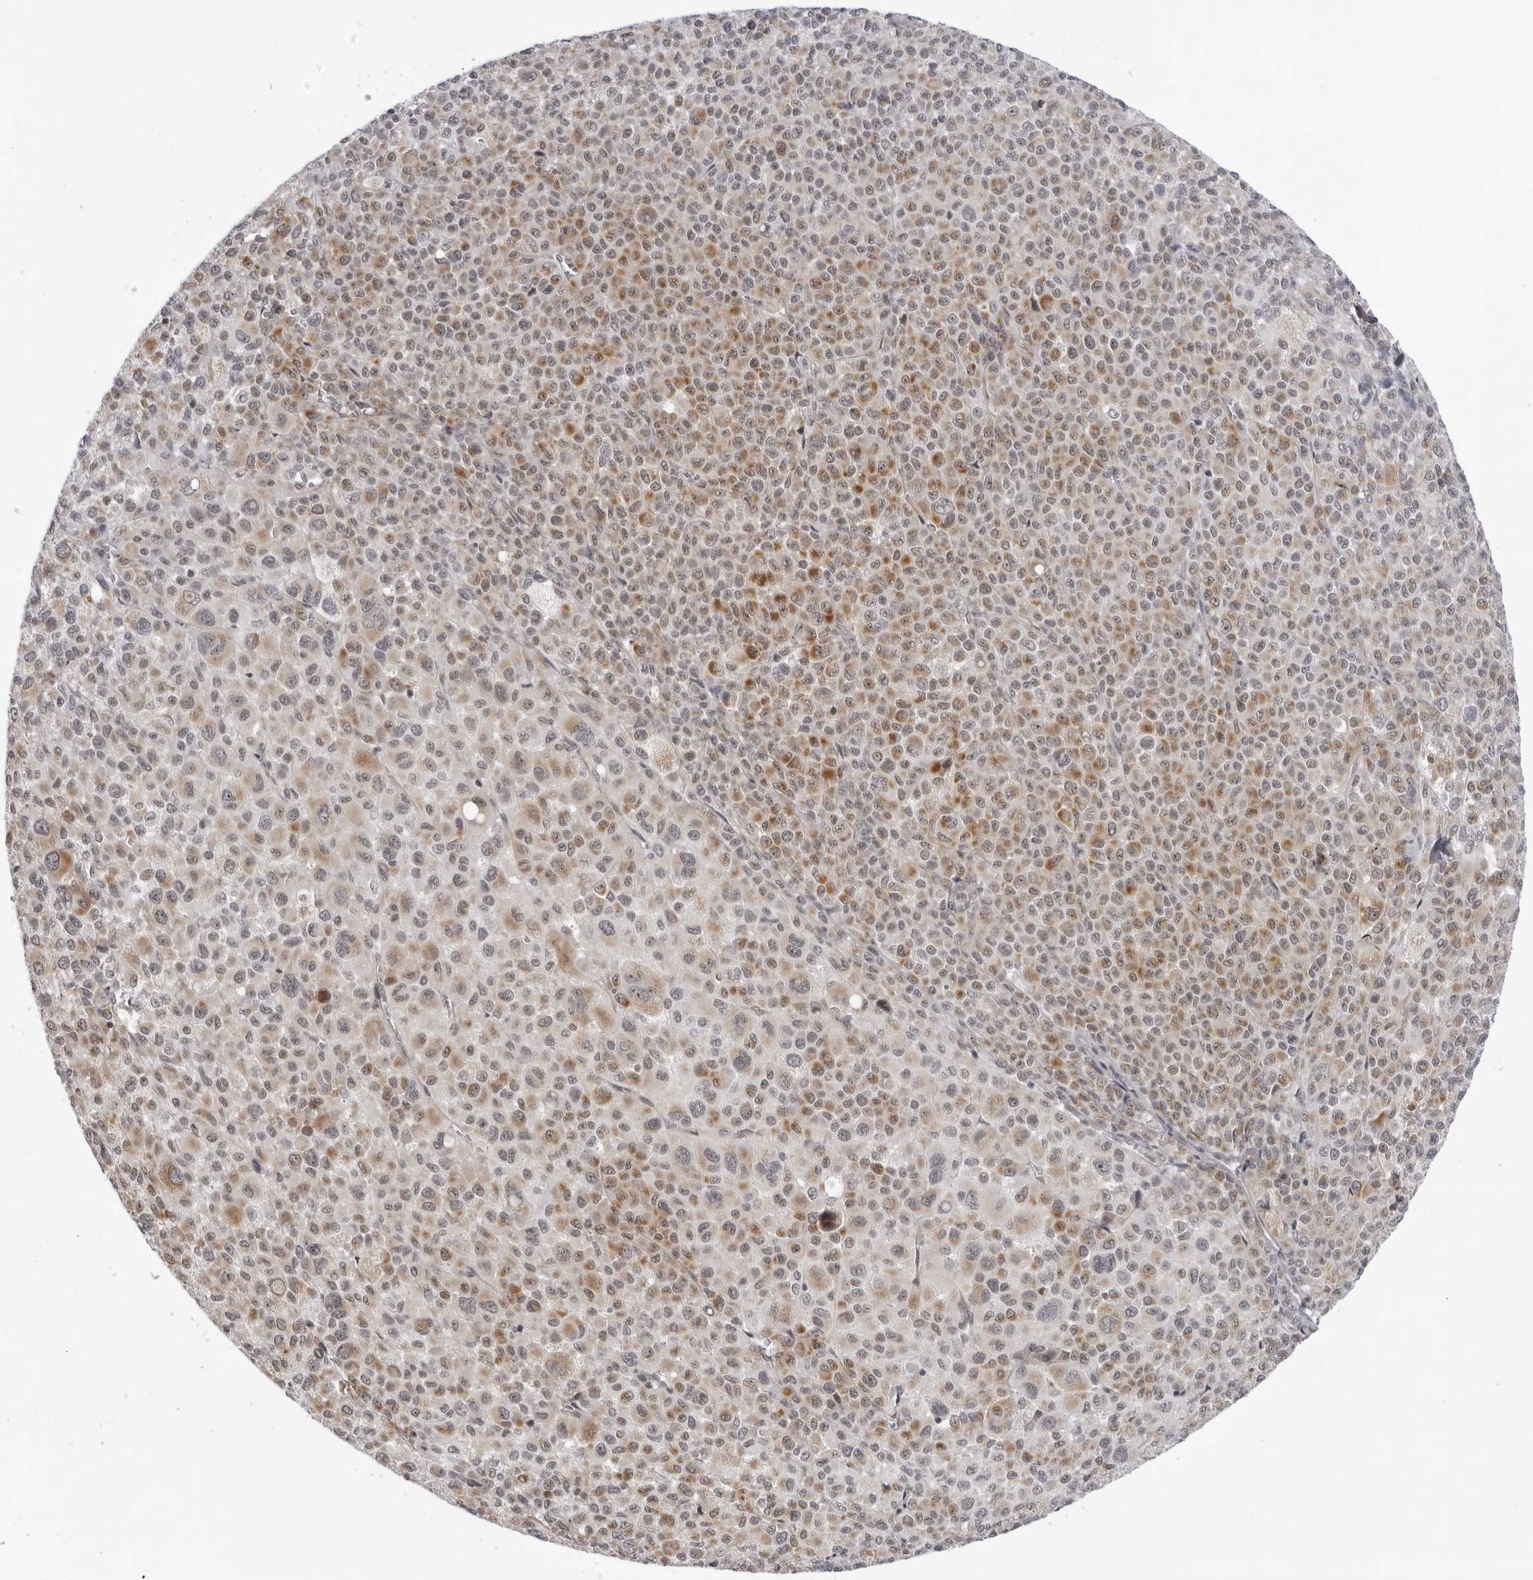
{"staining": {"intensity": "moderate", "quantity": "25%-75%", "location": "cytoplasmic/membranous"}, "tissue": "melanoma", "cell_type": "Tumor cells", "image_type": "cancer", "snomed": [{"axis": "morphology", "description": "Malignant melanoma, Metastatic site"}, {"axis": "topography", "description": "Skin"}], "caption": "Human melanoma stained with a brown dye reveals moderate cytoplasmic/membranous positive staining in approximately 25%-75% of tumor cells.", "gene": "MRPS15", "patient": {"sex": "female", "age": 74}}